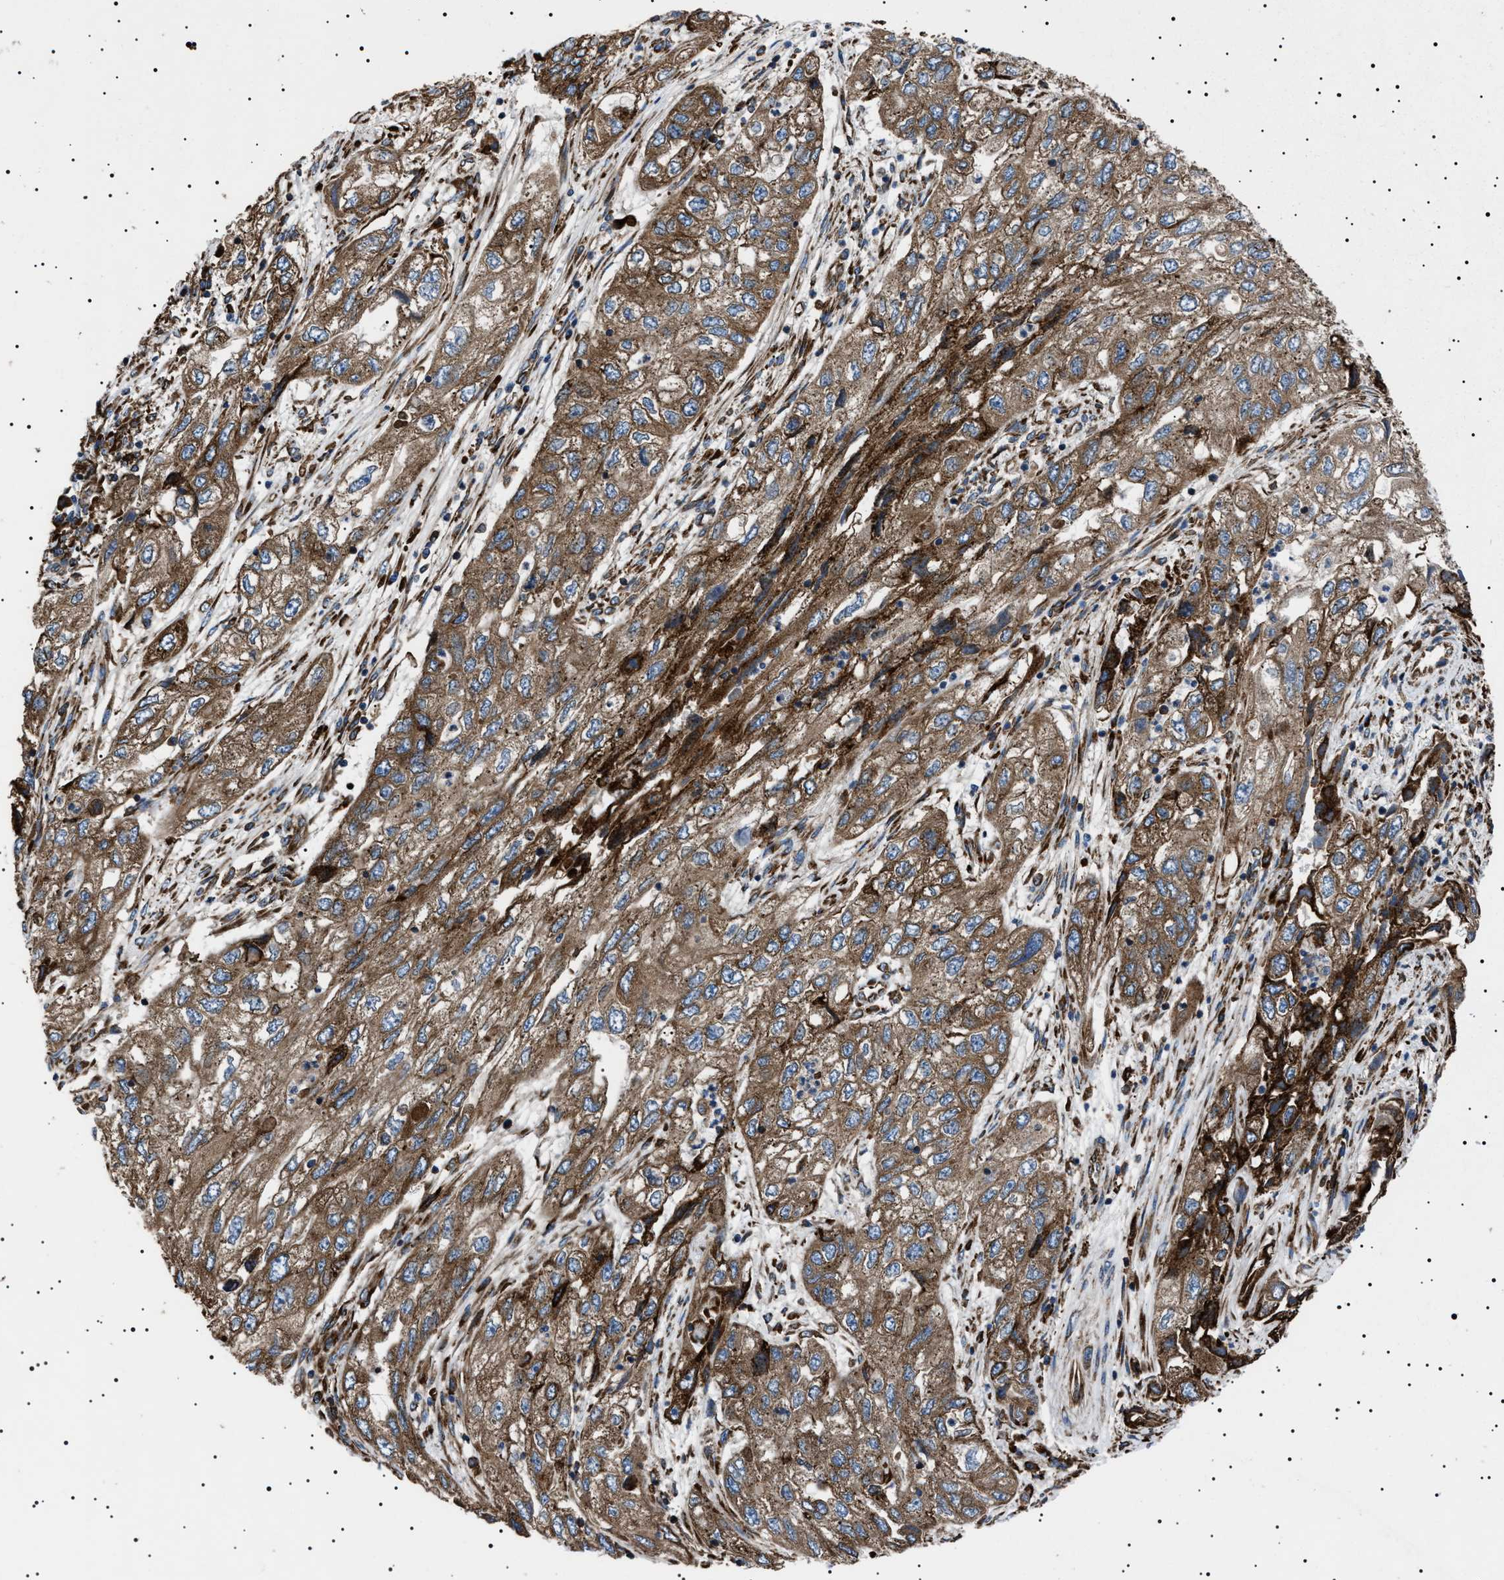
{"staining": {"intensity": "moderate", "quantity": ">75%", "location": "cytoplasmic/membranous"}, "tissue": "endometrial cancer", "cell_type": "Tumor cells", "image_type": "cancer", "snomed": [{"axis": "morphology", "description": "Adenocarcinoma, NOS"}, {"axis": "topography", "description": "Endometrium"}], "caption": "Brown immunohistochemical staining in endometrial adenocarcinoma displays moderate cytoplasmic/membranous positivity in approximately >75% of tumor cells.", "gene": "TOP1MT", "patient": {"sex": "female", "age": 49}}